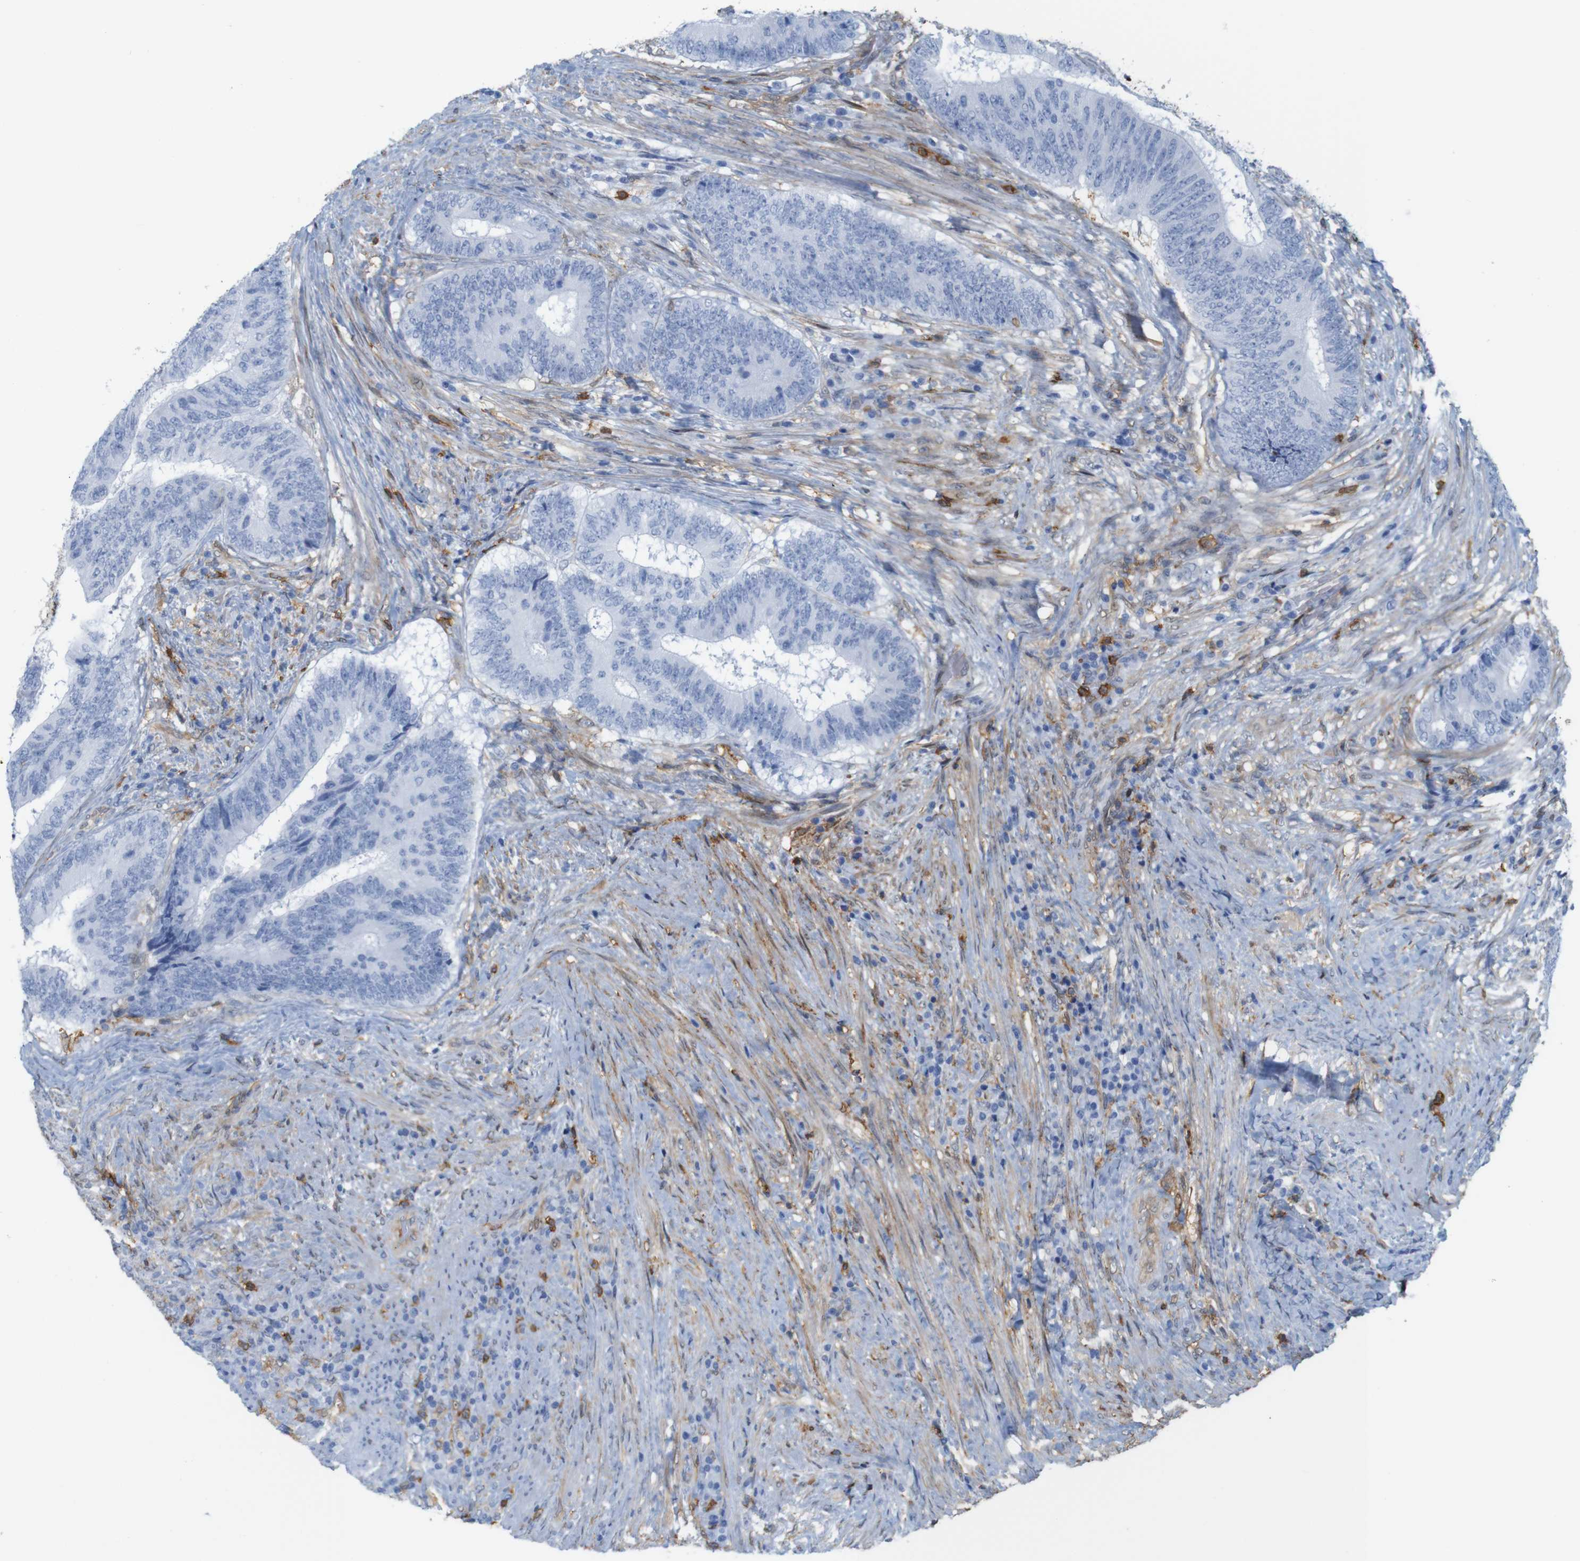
{"staining": {"intensity": "negative", "quantity": "none", "location": "none"}, "tissue": "colorectal cancer", "cell_type": "Tumor cells", "image_type": "cancer", "snomed": [{"axis": "morphology", "description": "Adenocarcinoma, NOS"}, {"axis": "topography", "description": "Rectum"}], "caption": "Tumor cells are negative for brown protein staining in adenocarcinoma (colorectal). (DAB immunohistochemistry (IHC), high magnification).", "gene": "ANXA1", "patient": {"sex": "male", "age": 72}}